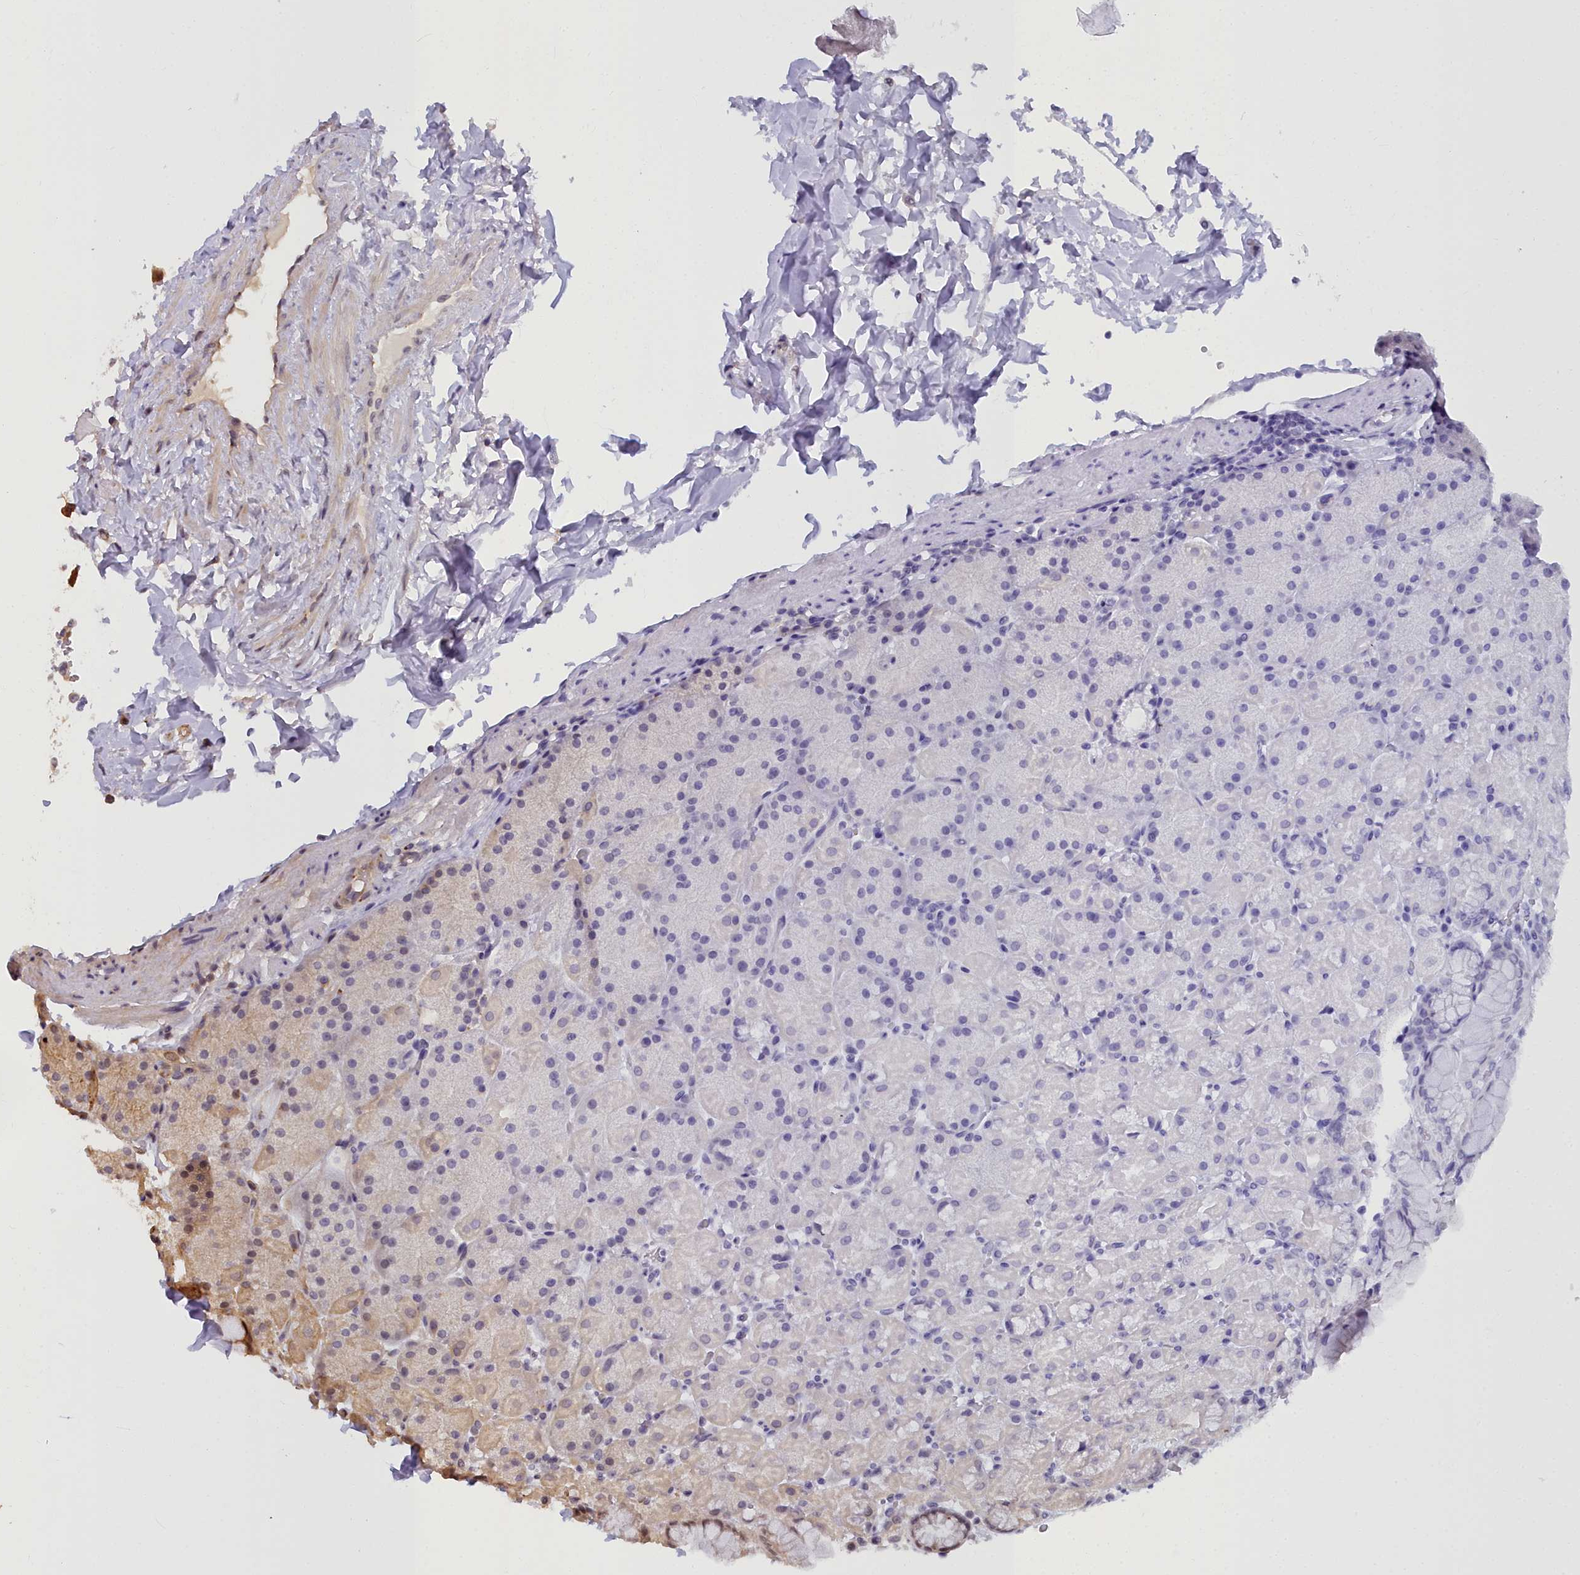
{"staining": {"intensity": "moderate", "quantity": "<25%", "location": "cytoplasmic/membranous,nuclear"}, "tissue": "stomach", "cell_type": "Glandular cells", "image_type": "normal", "snomed": [{"axis": "morphology", "description": "Normal tissue, NOS"}, {"axis": "topography", "description": "Stomach, upper"}, {"axis": "topography", "description": "Stomach, lower"}], "caption": "Immunohistochemical staining of benign human stomach reveals moderate cytoplasmic/membranous,nuclear protein positivity in about <25% of glandular cells. (brown staining indicates protein expression, while blue staining denotes nuclei).", "gene": "GLYATL3", "patient": {"sex": "male", "age": 67}}